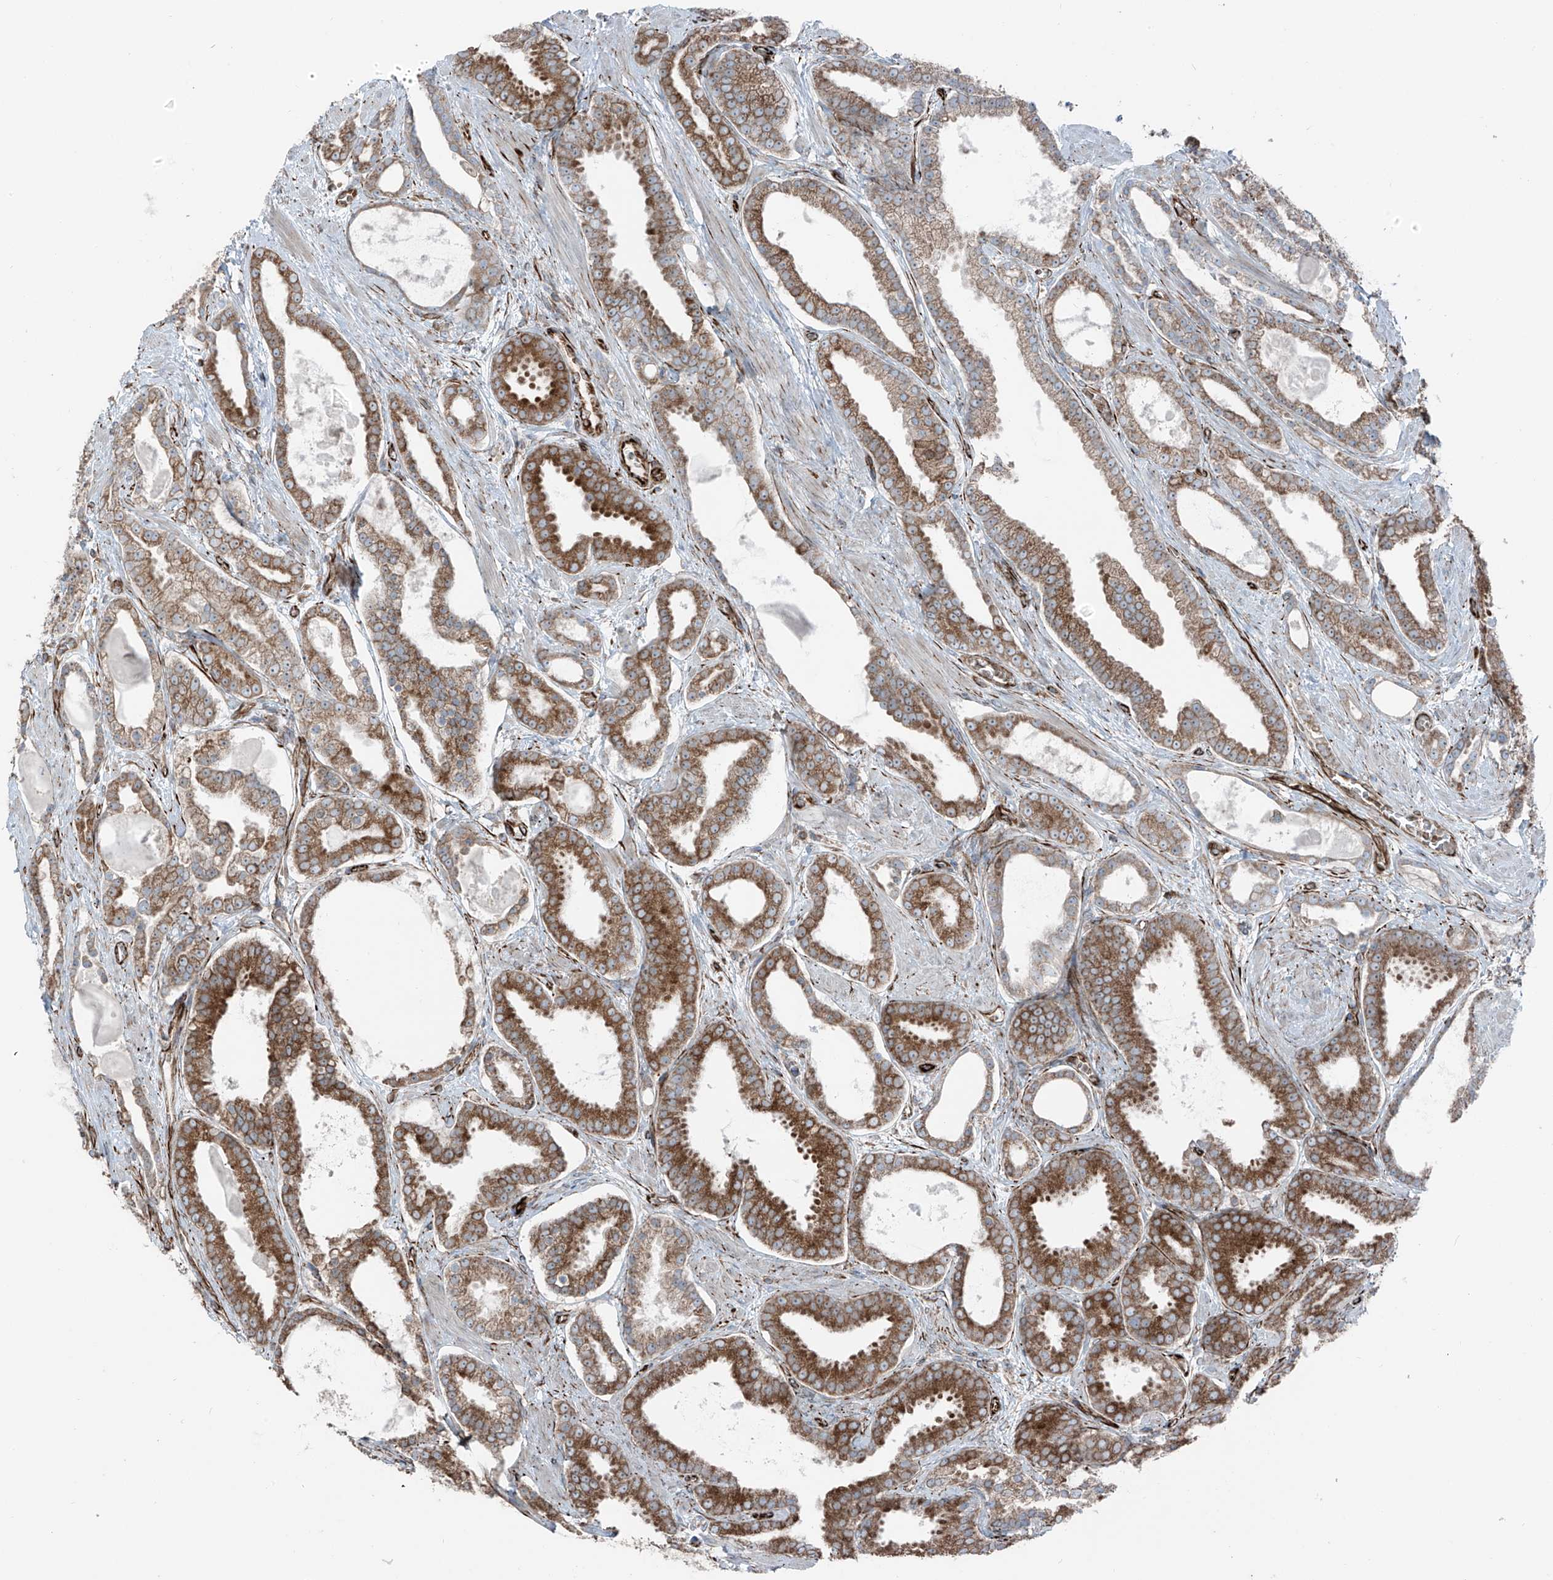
{"staining": {"intensity": "moderate", "quantity": "25%-75%", "location": "cytoplasmic/membranous"}, "tissue": "prostate cancer", "cell_type": "Tumor cells", "image_type": "cancer", "snomed": [{"axis": "morphology", "description": "Adenocarcinoma, High grade"}, {"axis": "topography", "description": "Prostate"}], "caption": "This is an image of IHC staining of prostate cancer, which shows moderate positivity in the cytoplasmic/membranous of tumor cells.", "gene": "ERLEC1", "patient": {"sex": "male", "age": 60}}